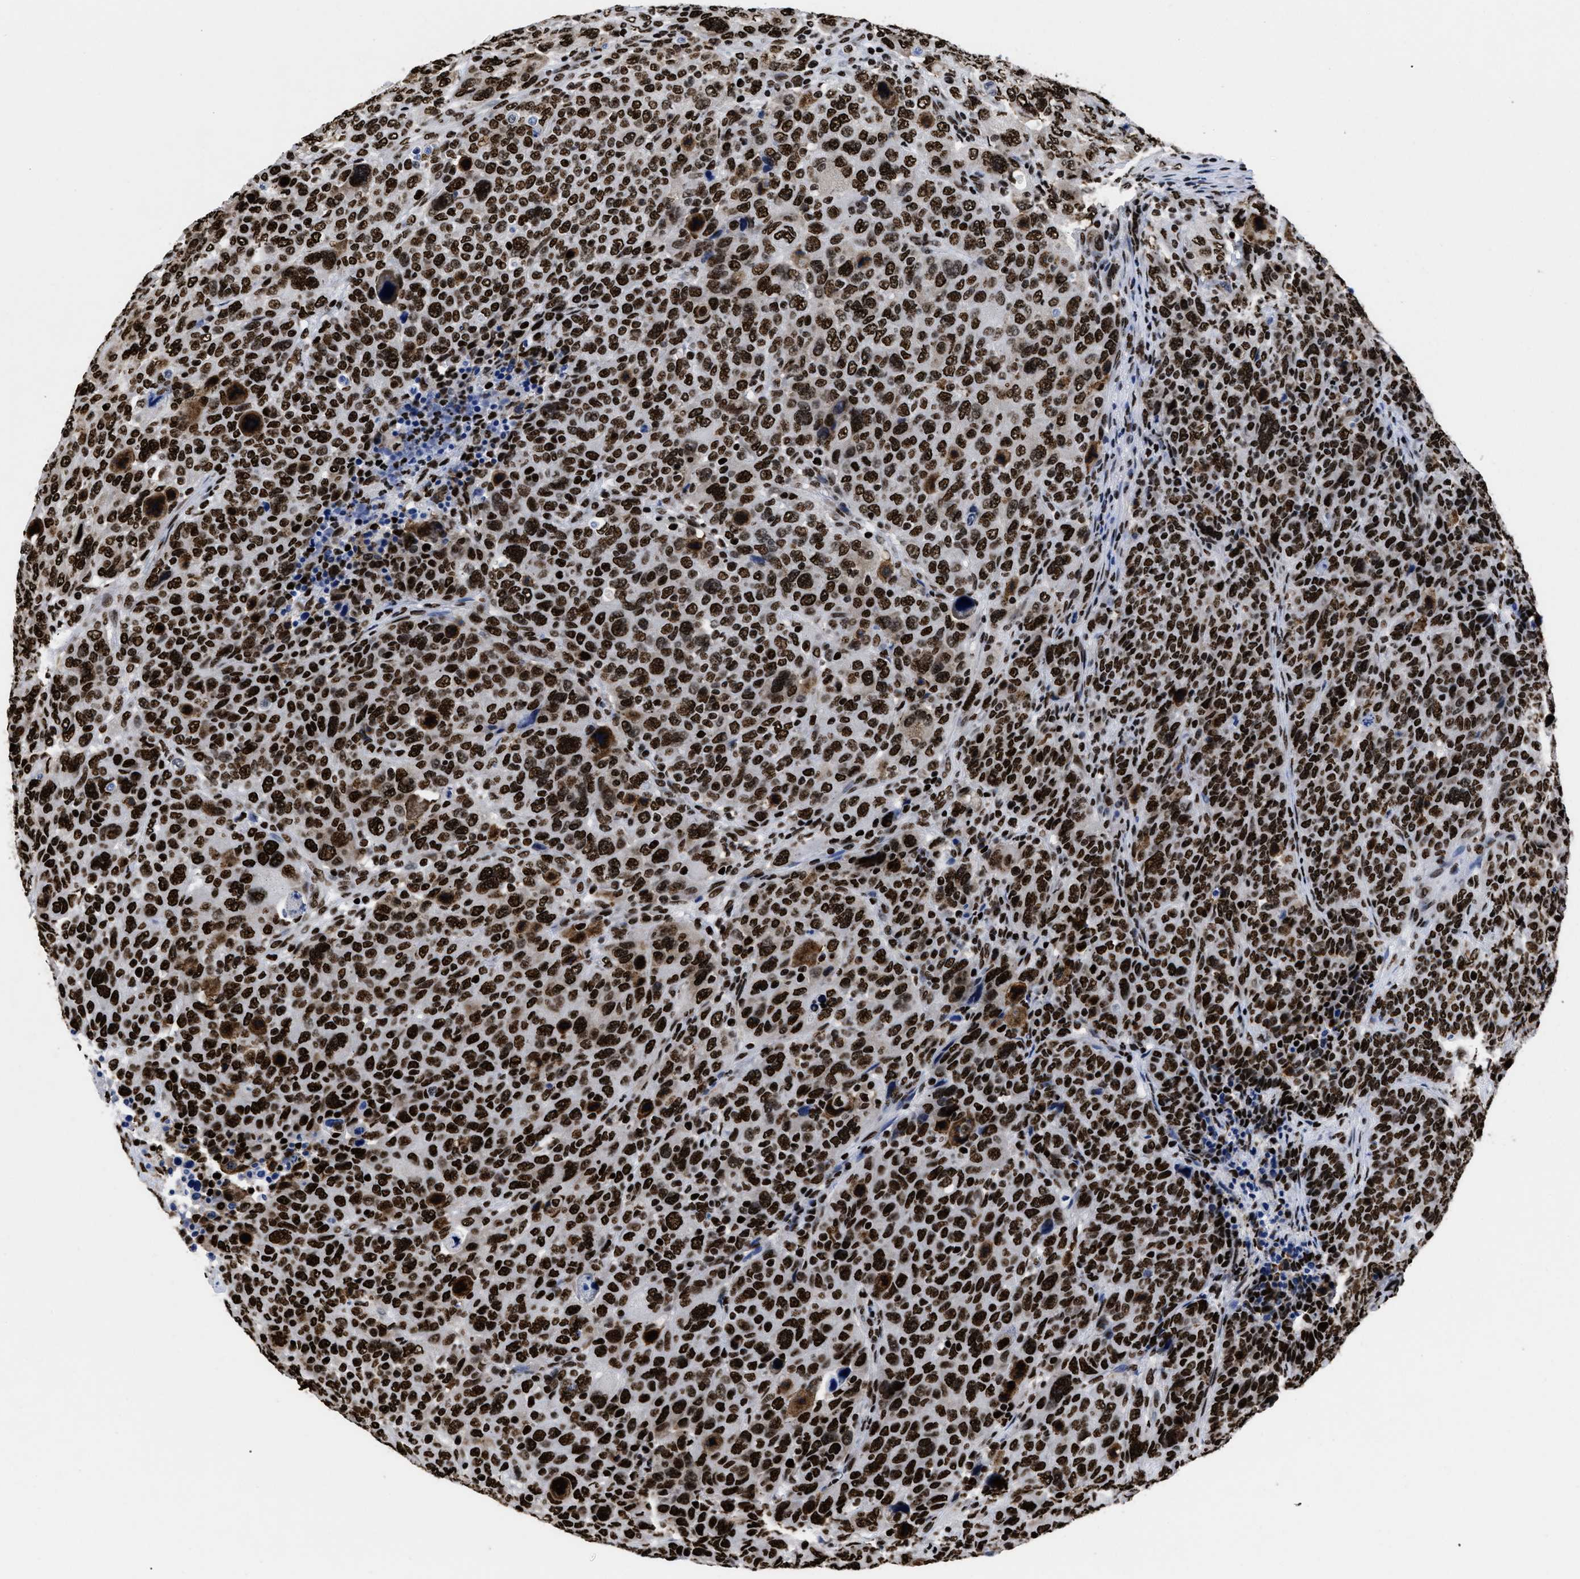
{"staining": {"intensity": "strong", "quantity": ">75%", "location": "nuclear"}, "tissue": "breast cancer", "cell_type": "Tumor cells", "image_type": "cancer", "snomed": [{"axis": "morphology", "description": "Duct carcinoma"}, {"axis": "topography", "description": "Breast"}], "caption": "Human breast cancer (intraductal carcinoma) stained for a protein (brown) reveals strong nuclear positive staining in about >75% of tumor cells.", "gene": "CALHM3", "patient": {"sex": "female", "age": 37}}